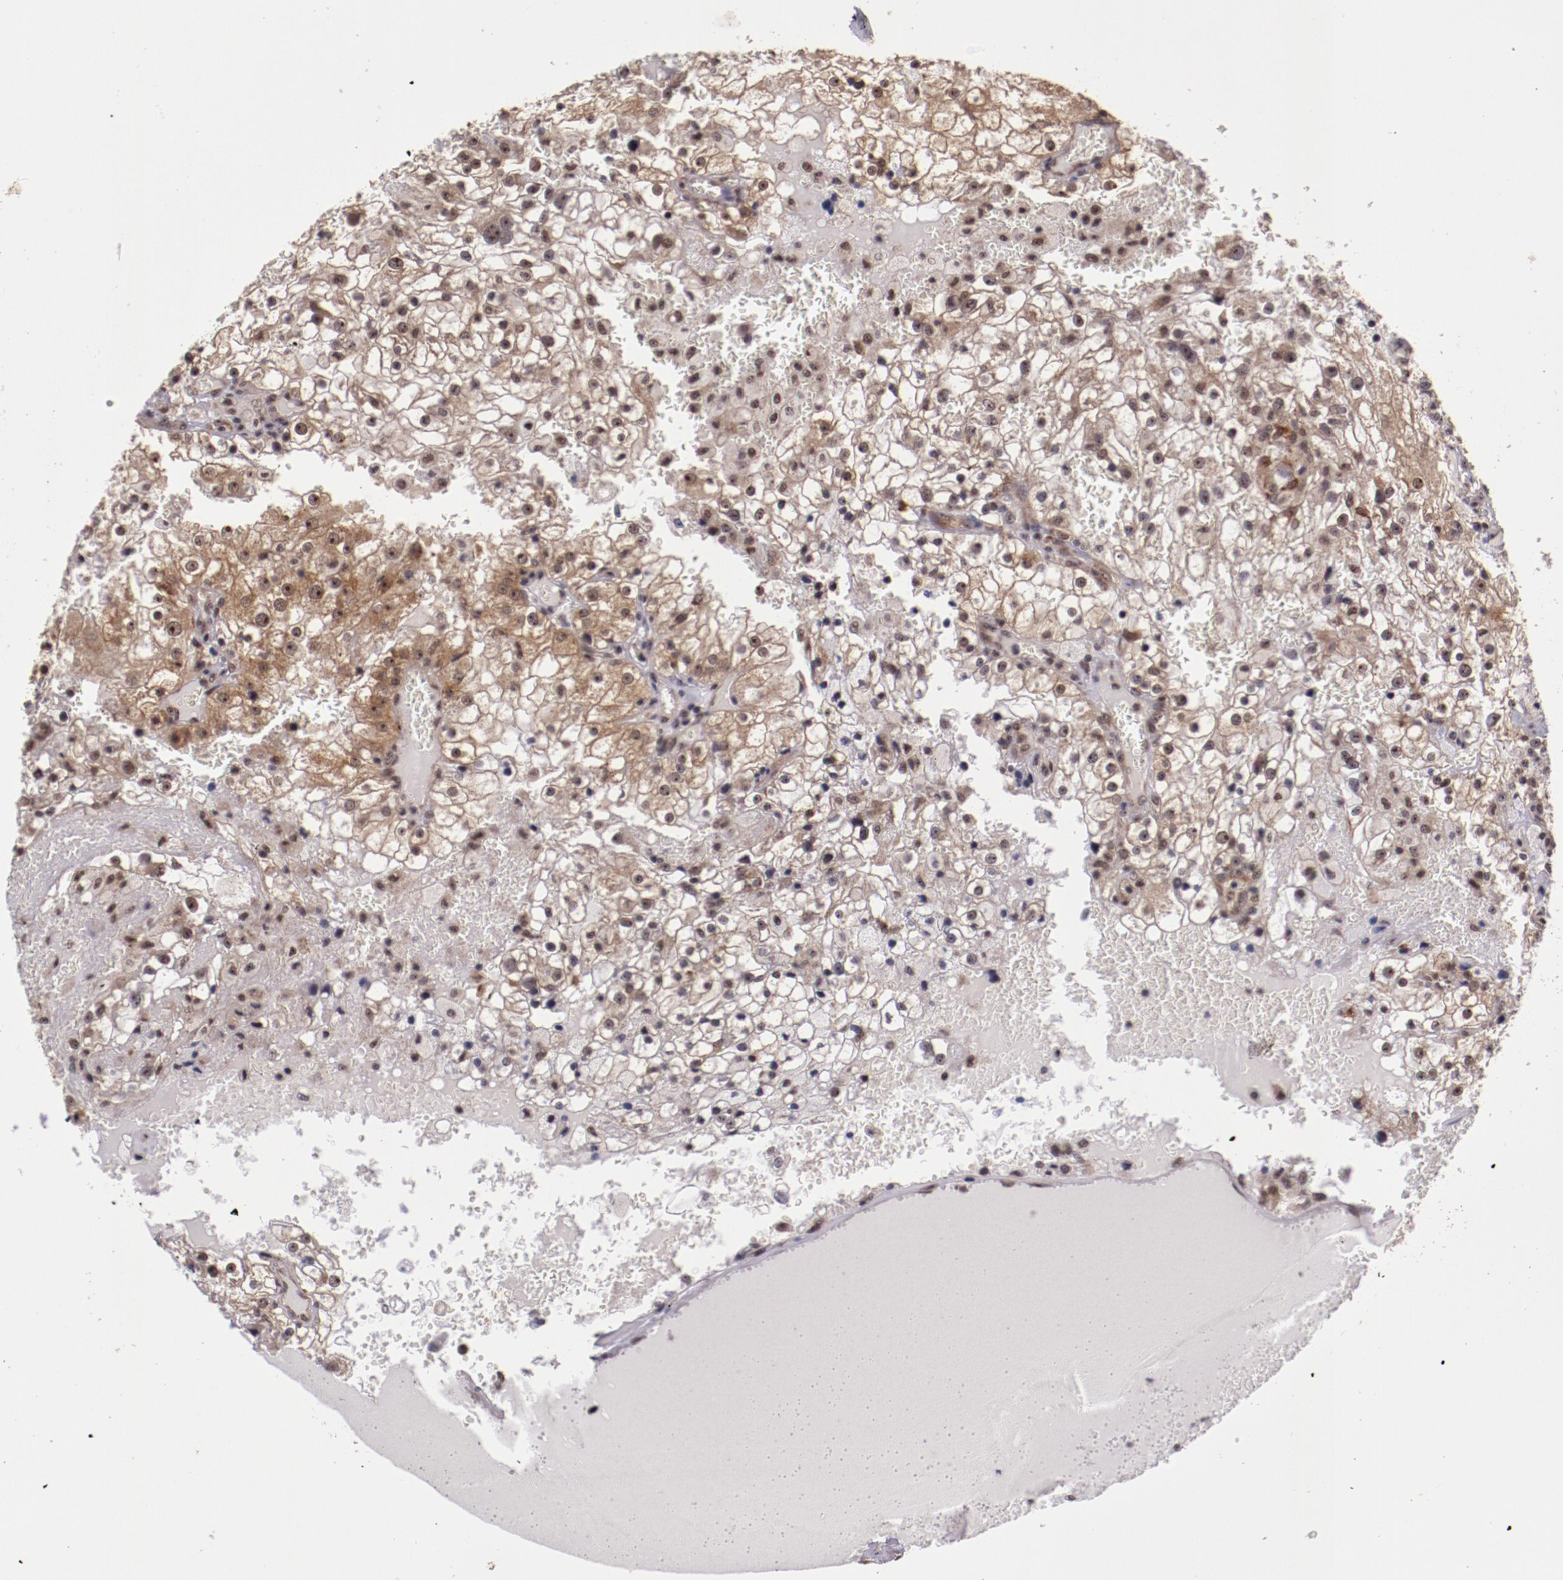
{"staining": {"intensity": "moderate", "quantity": "25%-75%", "location": "cytoplasmic/membranous,nuclear"}, "tissue": "renal cancer", "cell_type": "Tumor cells", "image_type": "cancer", "snomed": [{"axis": "morphology", "description": "Adenocarcinoma, NOS"}, {"axis": "topography", "description": "Kidney"}], "caption": "About 25%-75% of tumor cells in renal adenocarcinoma exhibit moderate cytoplasmic/membranous and nuclear protein staining as visualized by brown immunohistochemical staining.", "gene": "CECR2", "patient": {"sex": "female", "age": 74}}